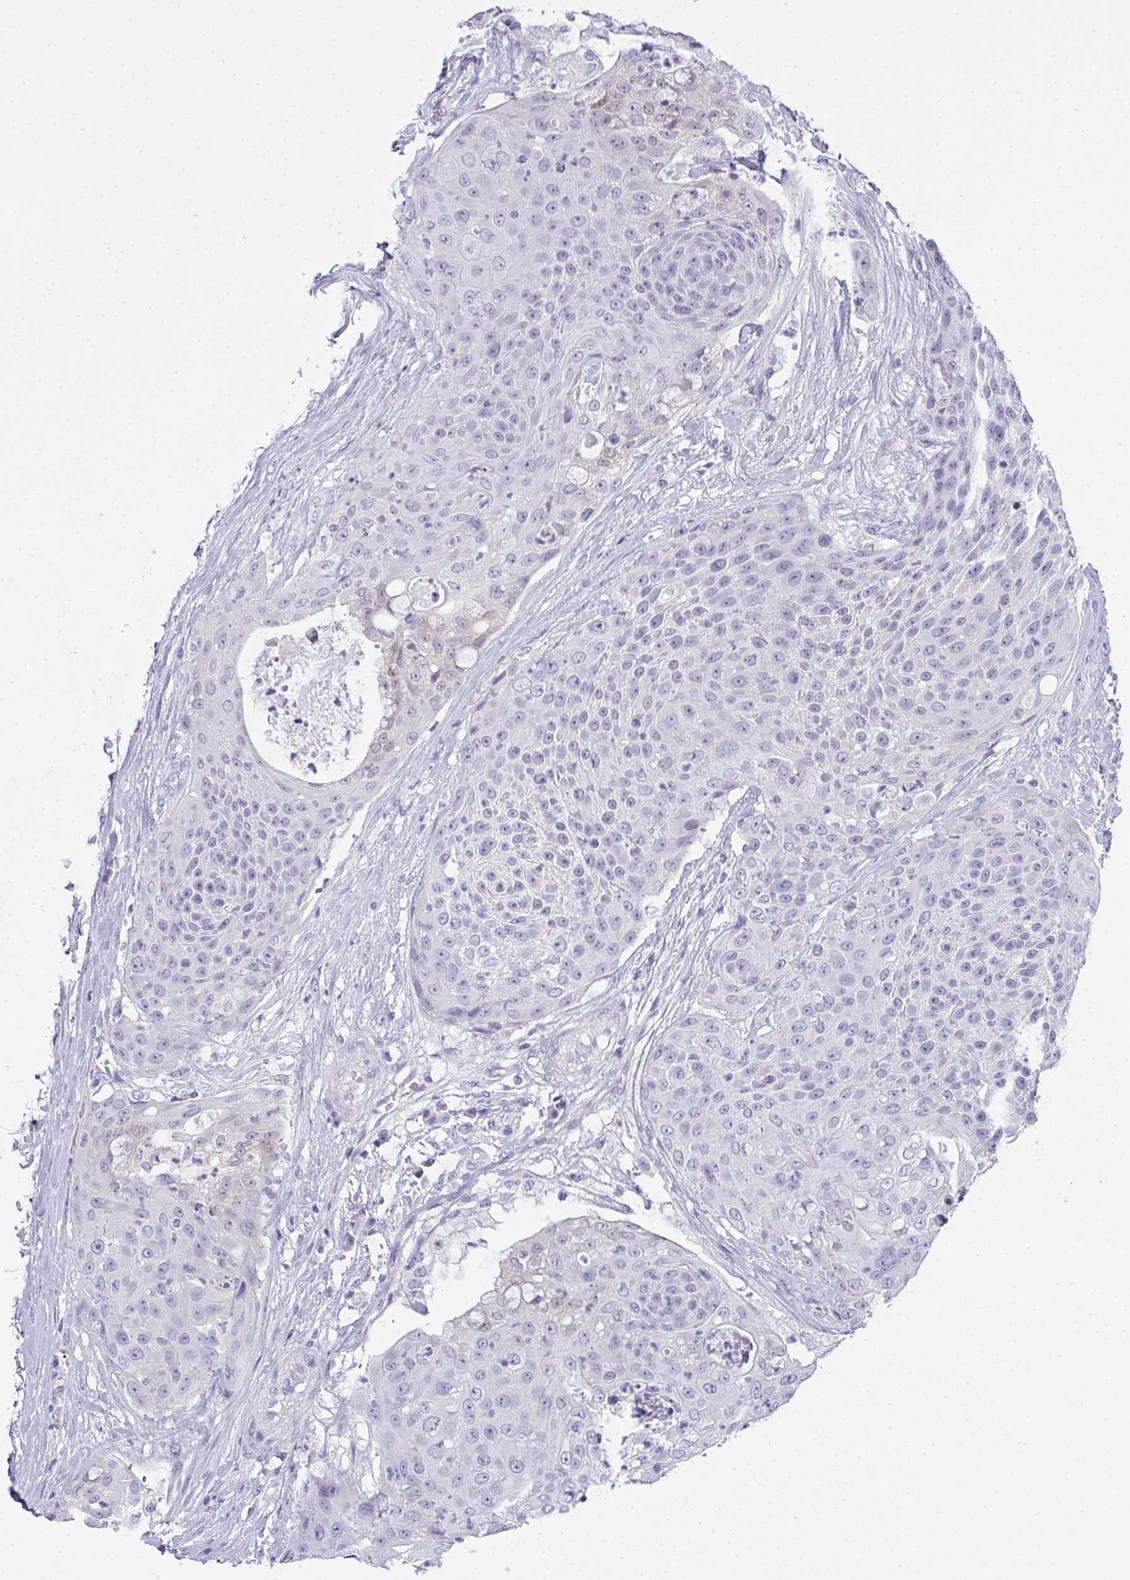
{"staining": {"intensity": "negative", "quantity": "none", "location": "none"}, "tissue": "urothelial cancer", "cell_type": "Tumor cells", "image_type": "cancer", "snomed": [{"axis": "morphology", "description": "Urothelial carcinoma, High grade"}, {"axis": "topography", "description": "Urinary bladder"}], "caption": "Urothelial cancer stained for a protein using IHC shows no expression tumor cells.", "gene": "GSDMB", "patient": {"sex": "female", "age": 63}}